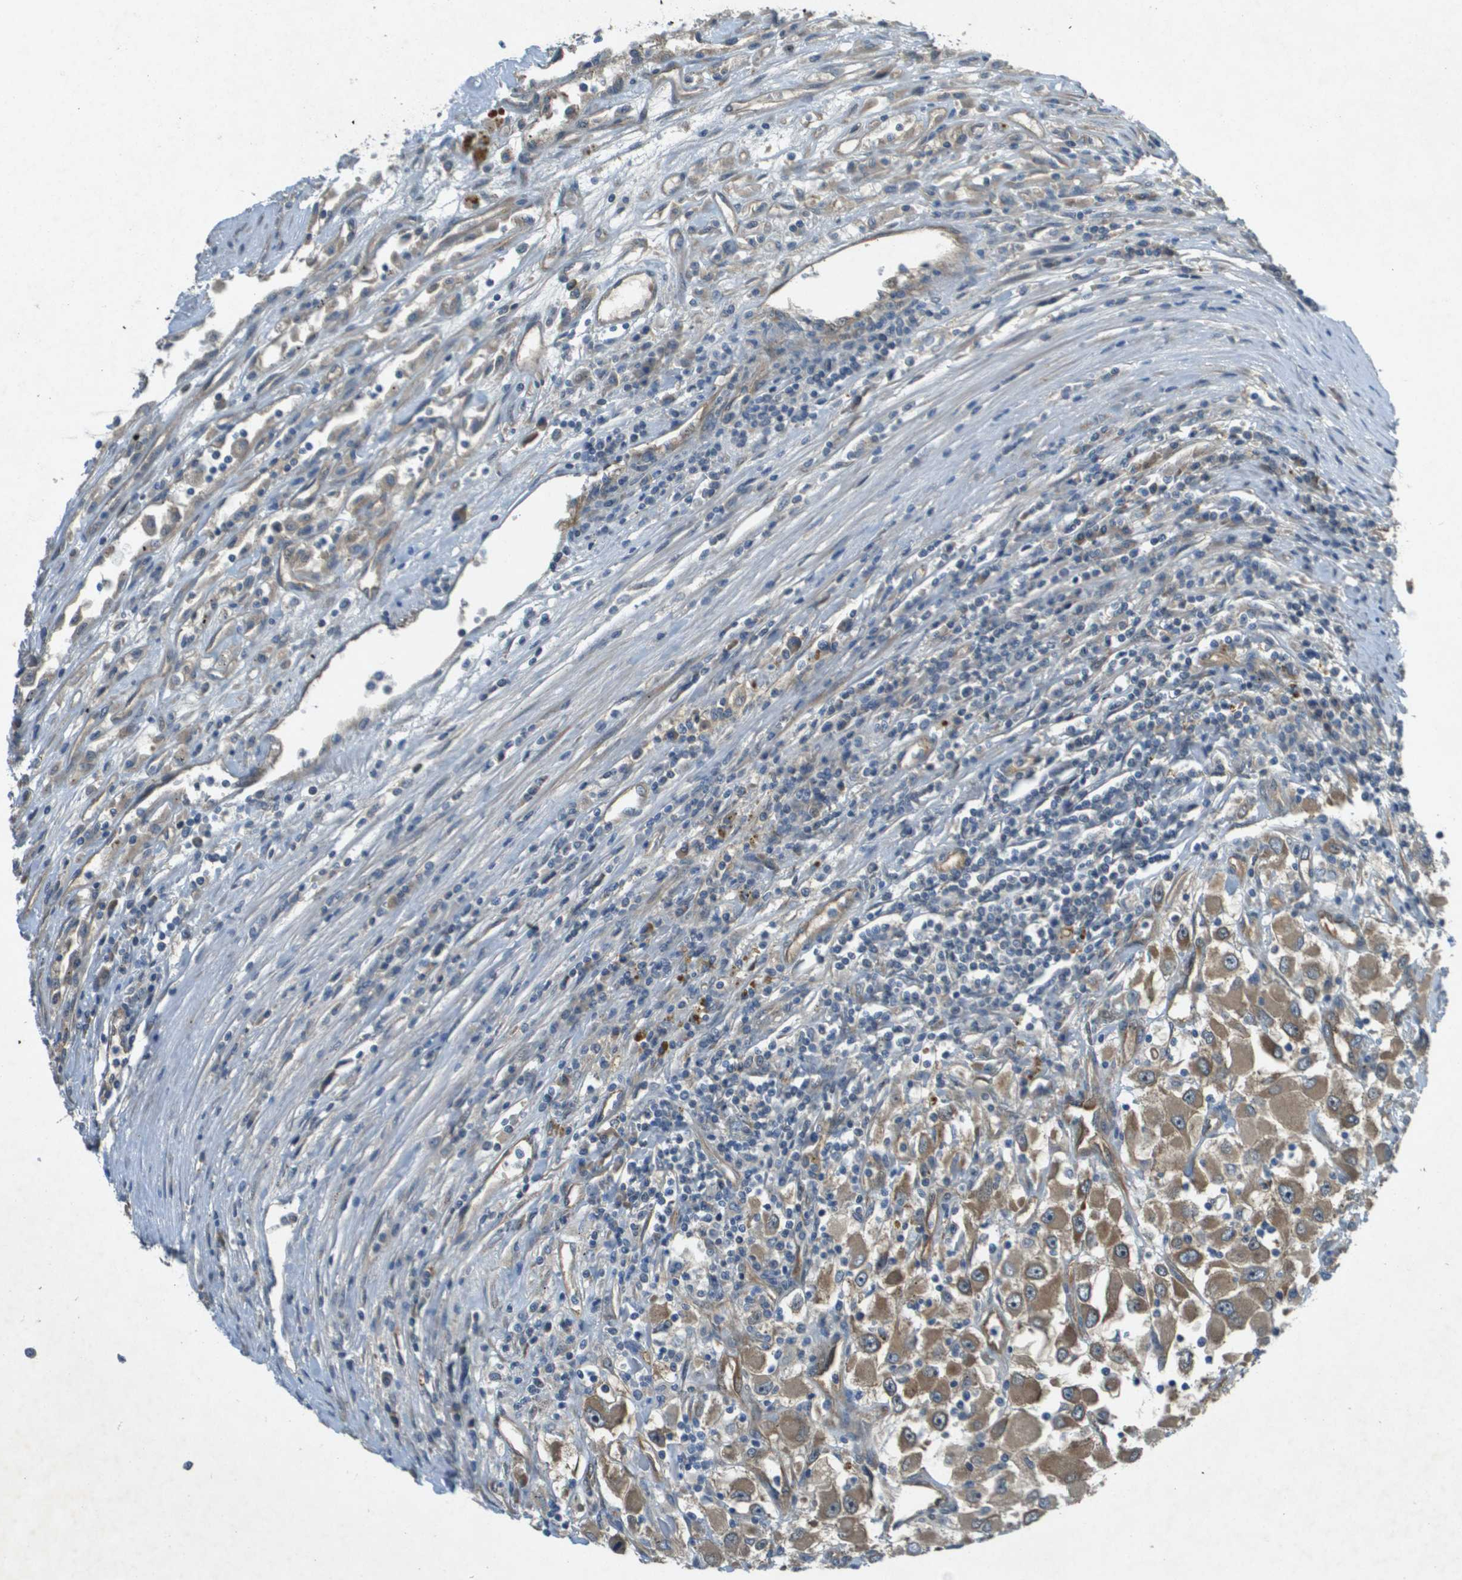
{"staining": {"intensity": "moderate", "quantity": ">75%", "location": "cytoplasmic/membranous"}, "tissue": "renal cancer", "cell_type": "Tumor cells", "image_type": "cancer", "snomed": [{"axis": "morphology", "description": "Adenocarcinoma, NOS"}, {"axis": "topography", "description": "Kidney"}], "caption": "High-magnification brightfield microscopy of adenocarcinoma (renal) stained with DAB (brown) and counterstained with hematoxylin (blue). tumor cells exhibit moderate cytoplasmic/membranous staining is seen in about>75% of cells.", "gene": "PGAP3", "patient": {"sex": "female", "age": 52}}